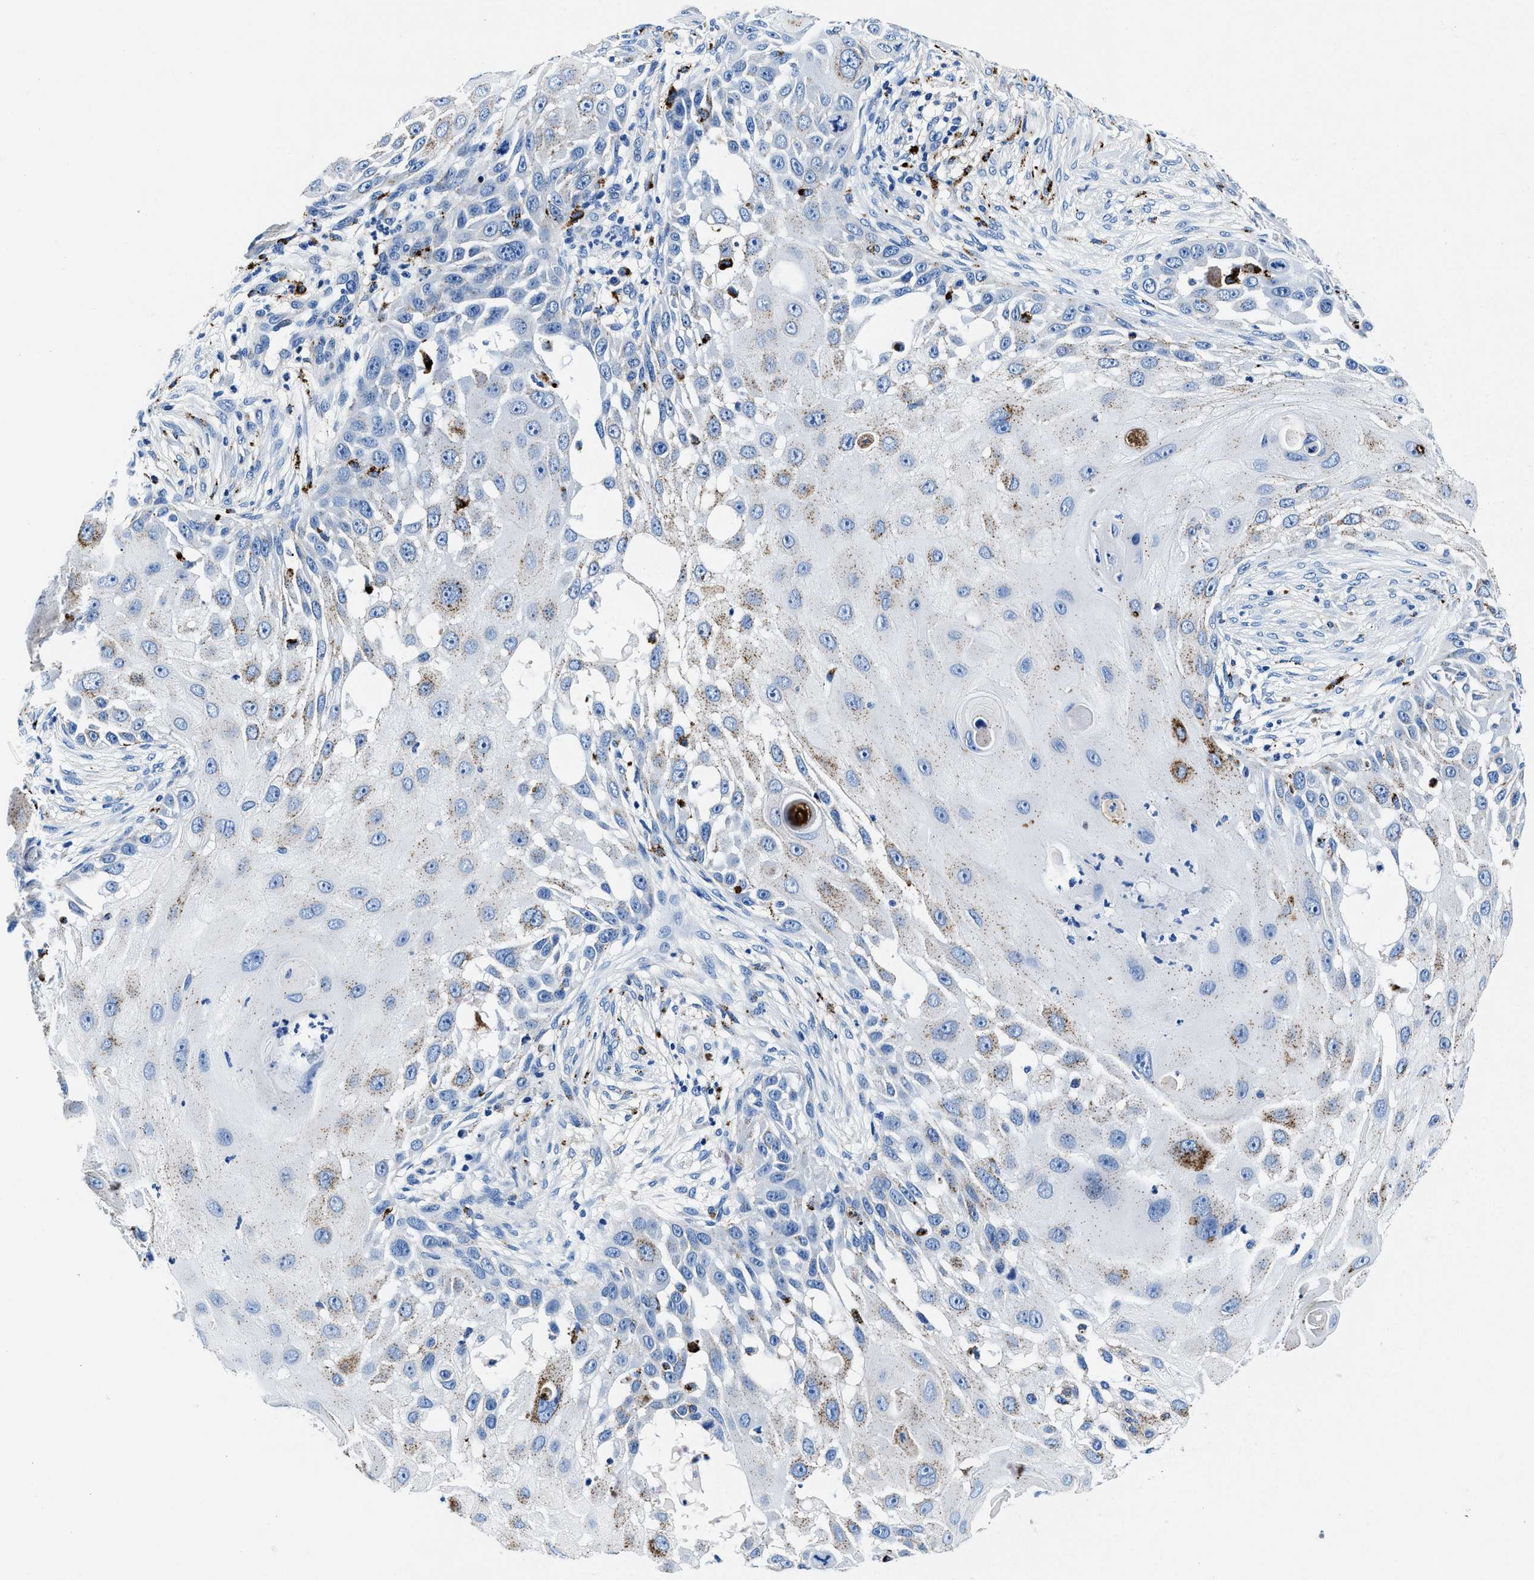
{"staining": {"intensity": "weak", "quantity": "<25%", "location": "cytoplasmic/membranous"}, "tissue": "skin cancer", "cell_type": "Tumor cells", "image_type": "cancer", "snomed": [{"axis": "morphology", "description": "Squamous cell carcinoma, NOS"}, {"axis": "topography", "description": "Skin"}], "caption": "IHC of human skin cancer (squamous cell carcinoma) demonstrates no staining in tumor cells. (DAB (3,3'-diaminobenzidine) immunohistochemistry, high magnification).", "gene": "OR14K1", "patient": {"sex": "female", "age": 44}}